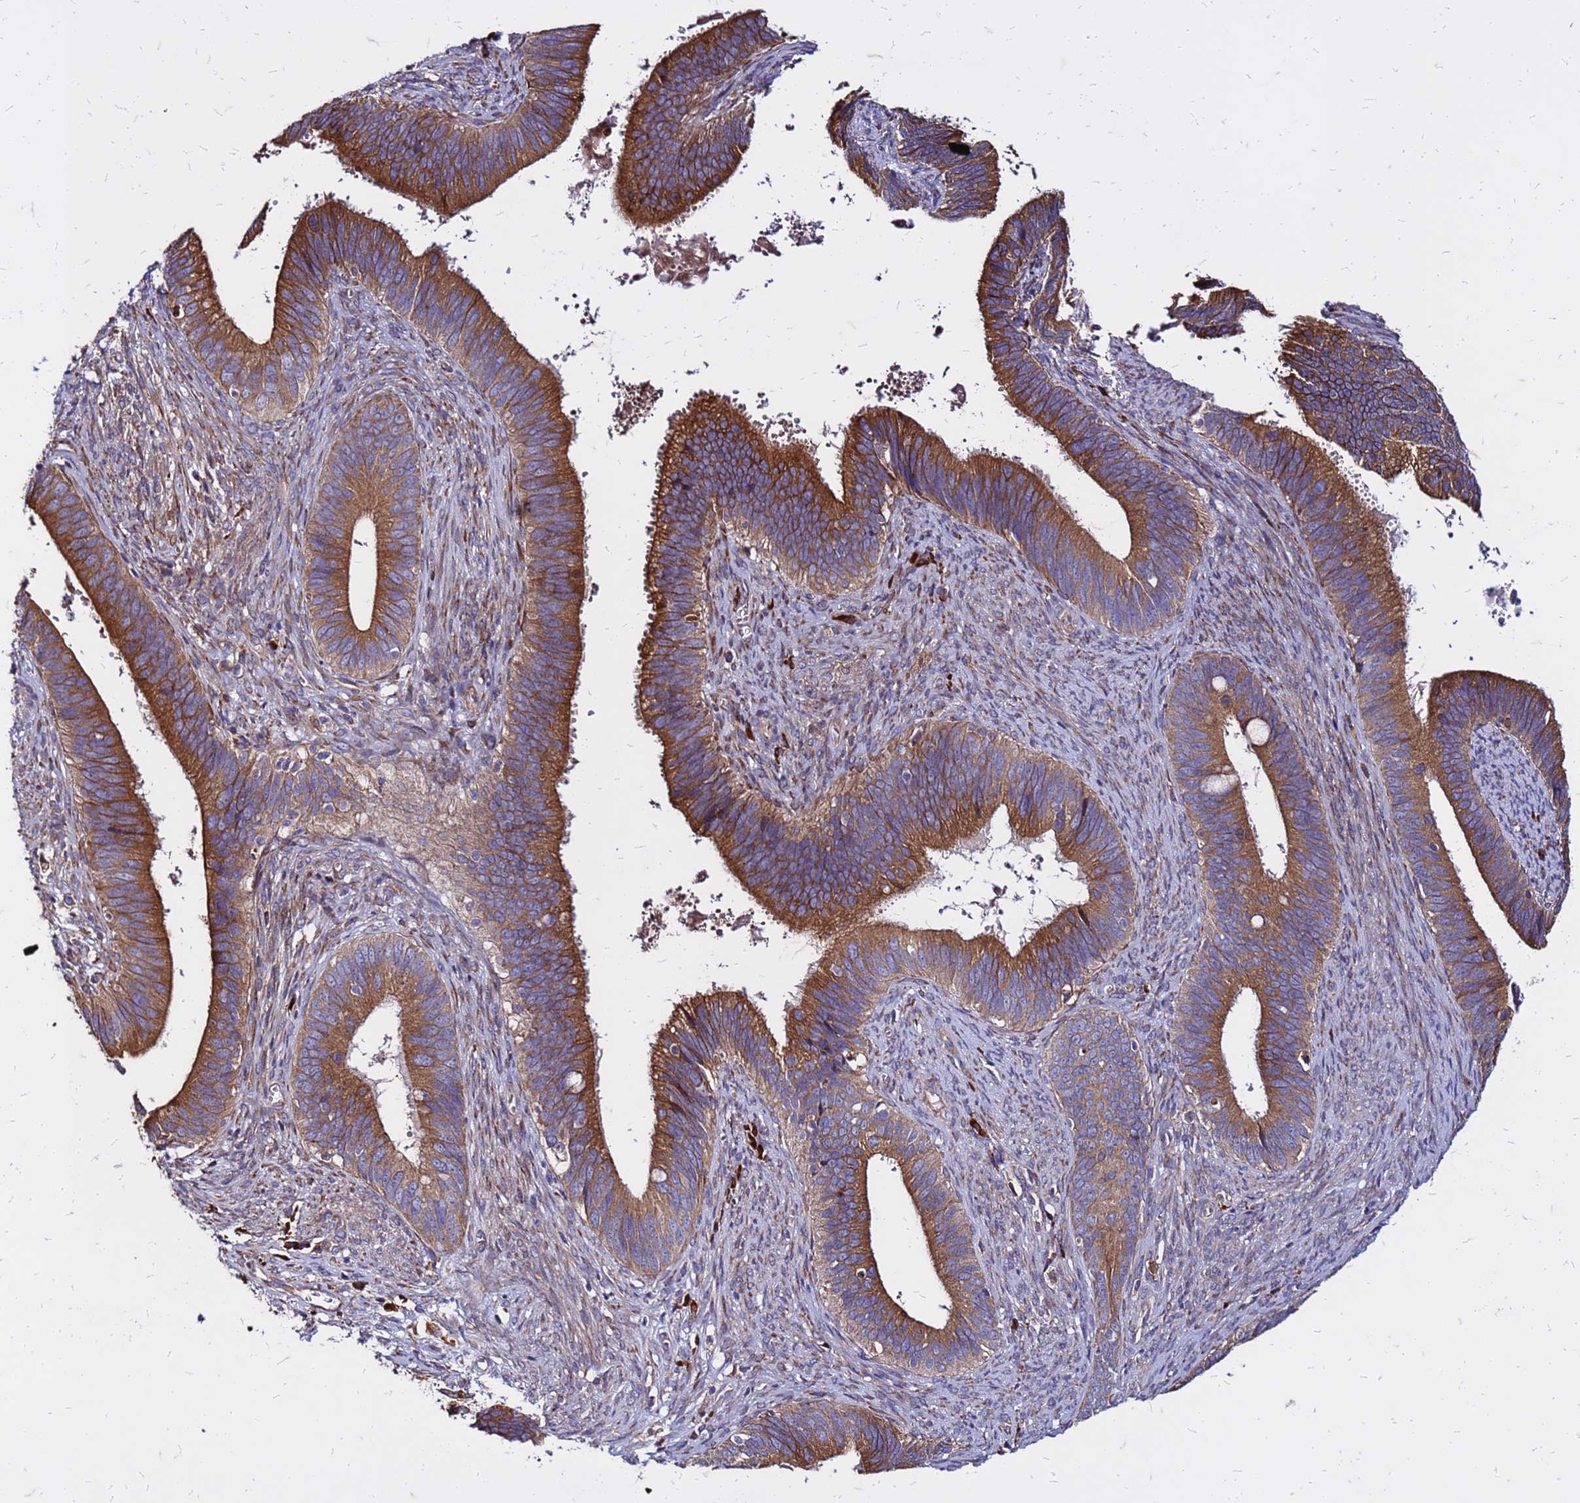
{"staining": {"intensity": "strong", "quantity": ">75%", "location": "cytoplasmic/membranous"}, "tissue": "cervical cancer", "cell_type": "Tumor cells", "image_type": "cancer", "snomed": [{"axis": "morphology", "description": "Adenocarcinoma, NOS"}, {"axis": "topography", "description": "Cervix"}], "caption": "Immunohistochemistry (IHC) image of neoplastic tissue: human cervical cancer (adenocarcinoma) stained using IHC reveals high levels of strong protein expression localized specifically in the cytoplasmic/membranous of tumor cells, appearing as a cytoplasmic/membranous brown color.", "gene": "VMO1", "patient": {"sex": "female", "age": 42}}